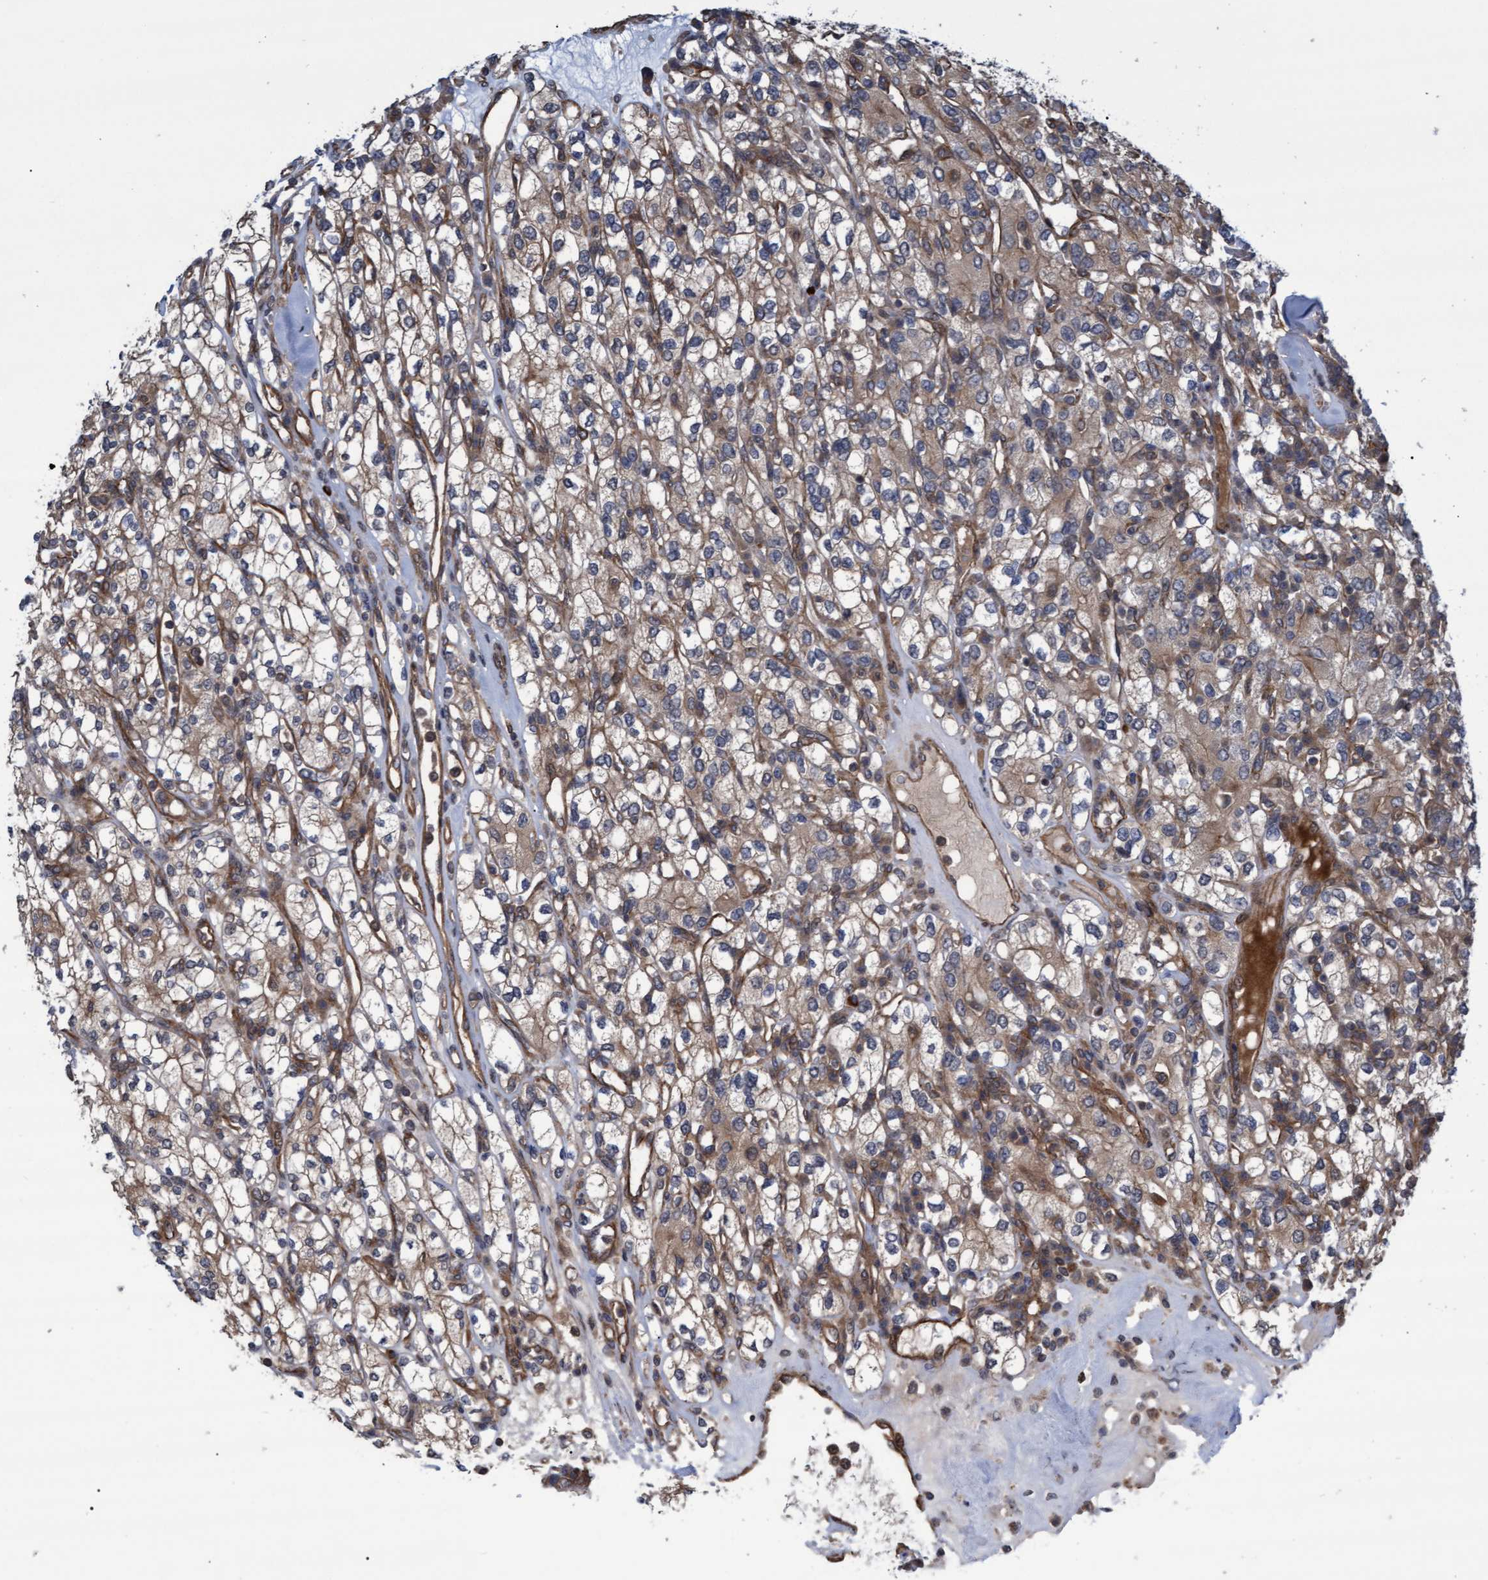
{"staining": {"intensity": "moderate", "quantity": ">75%", "location": "cytoplasmic/membranous"}, "tissue": "renal cancer", "cell_type": "Tumor cells", "image_type": "cancer", "snomed": [{"axis": "morphology", "description": "Adenocarcinoma, NOS"}, {"axis": "topography", "description": "Kidney"}], "caption": "DAB immunohistochemical staining of renal cancer demonstrates moderate cytoplasmic/membranous protein staining in approximately >75% of tumor cells.", "gene": "TNFRSF10B", "patient": {"sex": "male", "age": 77}}